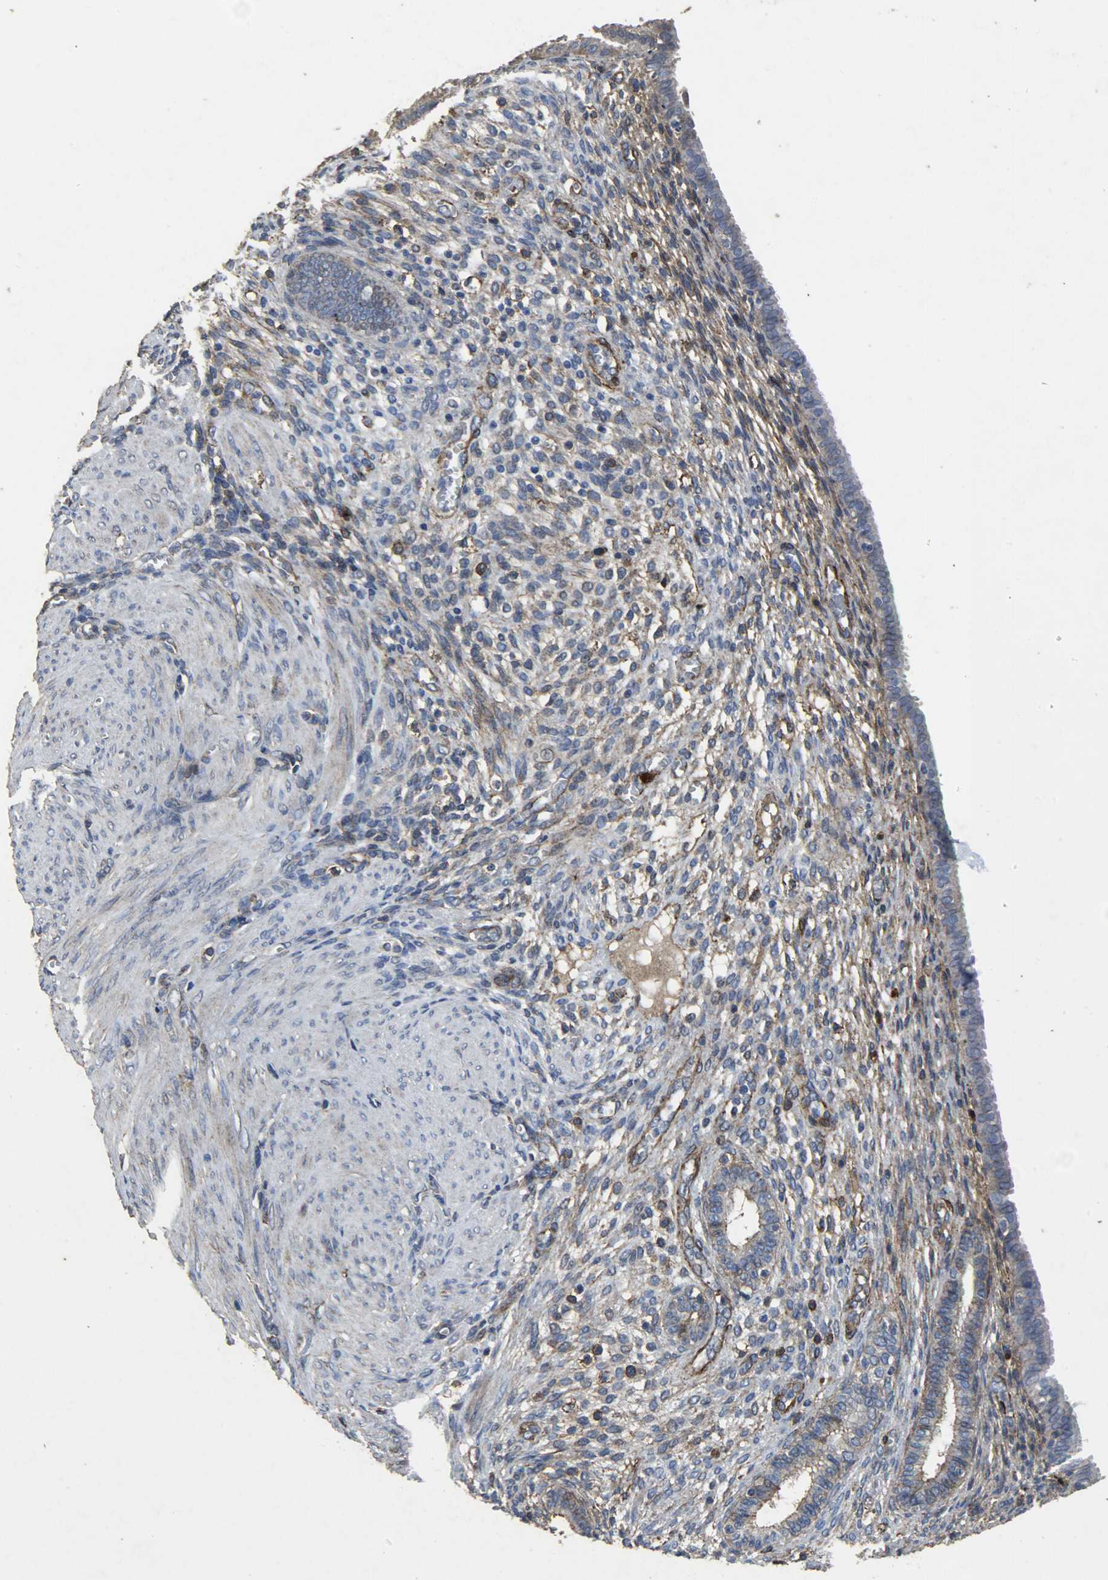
{"staining": {"intensity": "weak", "quantity": "<25%", "location": "cytoplasmic/membranous"}, "tissue": "endometrium", "cell_type": "Cells in endometrial stroma", "image_type": "normal", "snomed": [{"axis": "morphology", "description": "Normal tissue, NOS"}, {"axis": "topography", "description": "Endometrium"}], "caption": "Immunohistochemistry of normal endometrium reveals no staining in cells in endometrial stroma.", "gene": "TPM4", "patient": {"sex": "female", "age": 72}}